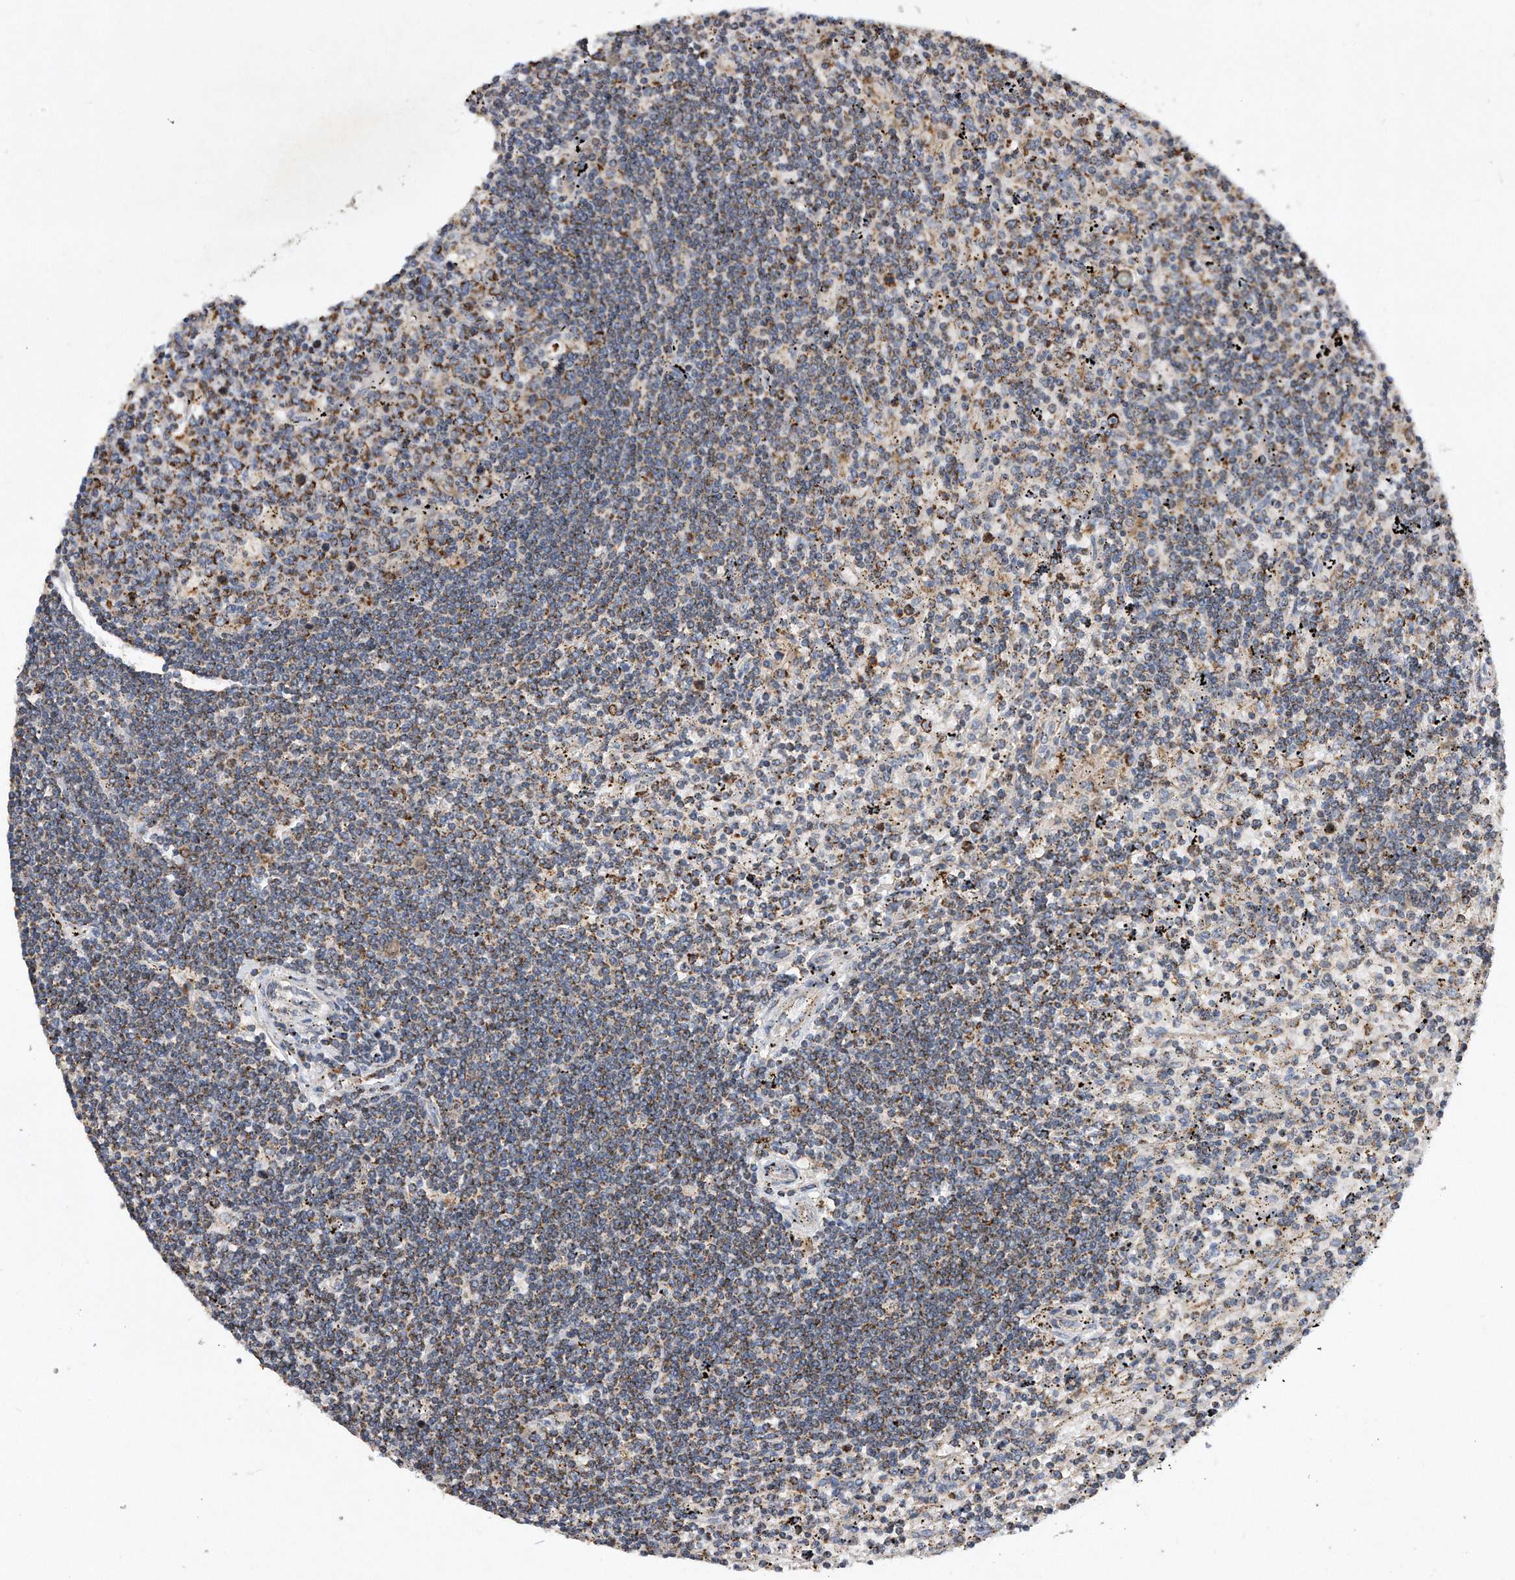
{"staining": {"intensity": "moderate", "quantity": "<25%", "location": "cytoplasmic/membranous"}, "tissue": "lymphoma", "cell_type": "Tumor cells", "image_type": "cancer", "snomed": [{"axis": "morphology", "description": "Malignant lymphoma, non-Hodgkin's type, Low grade"}, {"axis": "topography", "description": "Spleen"}], "caption": "Immunohistochemical staining of malignant lymphoma, non-Hodgkin's type (low-grade) shows low levels of moderate cytoplasmic/membranous positivity in about <25% of tumor cells.", "gene": "PPP5C", "patient": {"sex": "male", "age": 76}}